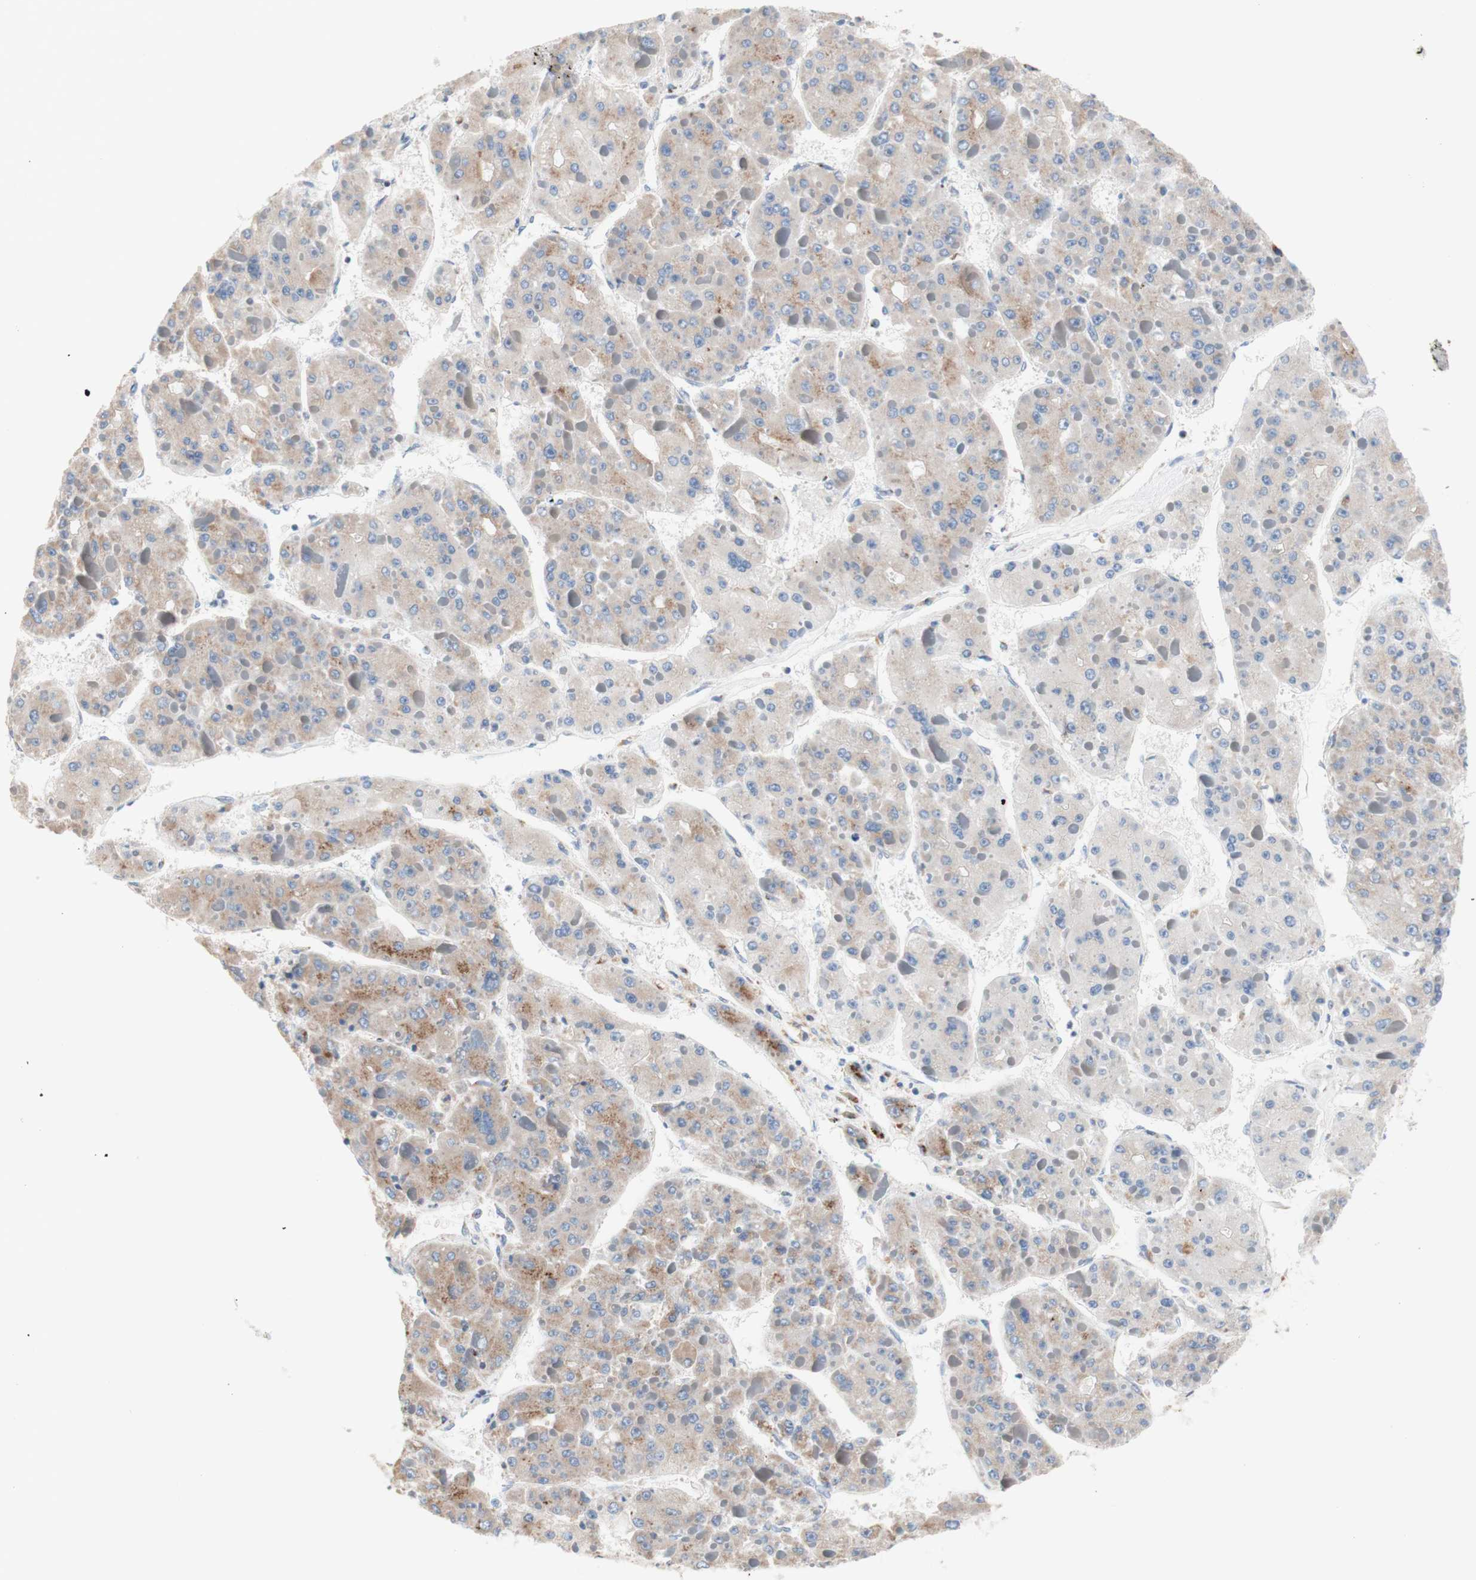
{"staining": {"intensity": "weak", "quantity": "25%-75%", "location": "cytoplasmic/membranous"}, "tissue": "liver cancer", "cell_type": "Tumor cells", "image_type": "cancer", "snomed": [{"axis": "morphology", "description": "Carcinoma, Hepatocellular, NOS"}, {"axis": "topography", "description": "Liver"}], "caption": "A micrograph of liver hepatocellular carcinoma stained for a protein displays weak cytoplasmic/membranous brown staining in tumor cells.", "gene": "GALNT2", "patient": {"sex": "female", "age": 73}}